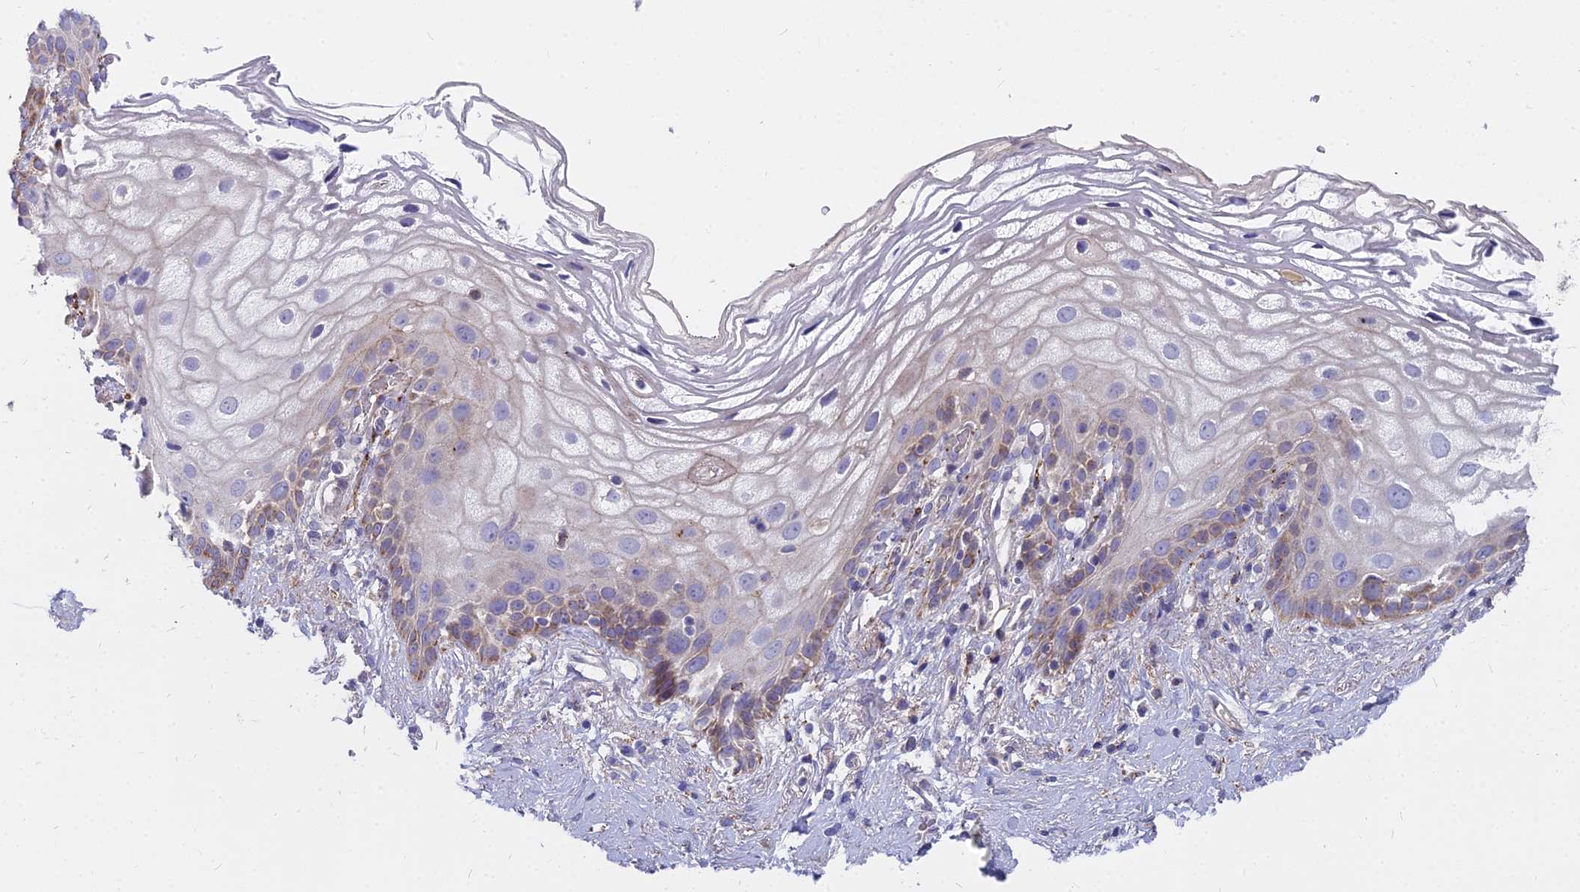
{"staining": {"intensity": "moderate", "quantity": "<25%", "location": "cytoplasmic/membranous"}, "tissue": "vagina", "cell_type": "Squamous epithelial cells", "image_type": "normal", "snomed": [{"axis": "morphology", "description": "Normal tissue, NOS"}, {"axis": "morphology", "description": "Adenocarcinoma, NOS"}, {"axis": "topography", "description": "Rectum"}, {"axis": "topography", "description": "Vagina"}], "caption": "Immunohistochemistry (DAB (3,3'-diaminobenzidine)) staining of normal vagina displays moderate cytoplasmic/membranous protein positivity in approximately <25% of squamous epithelial cells.", "gene": "FRMPD1", "patient": {"sex": "female", "age": 71}}